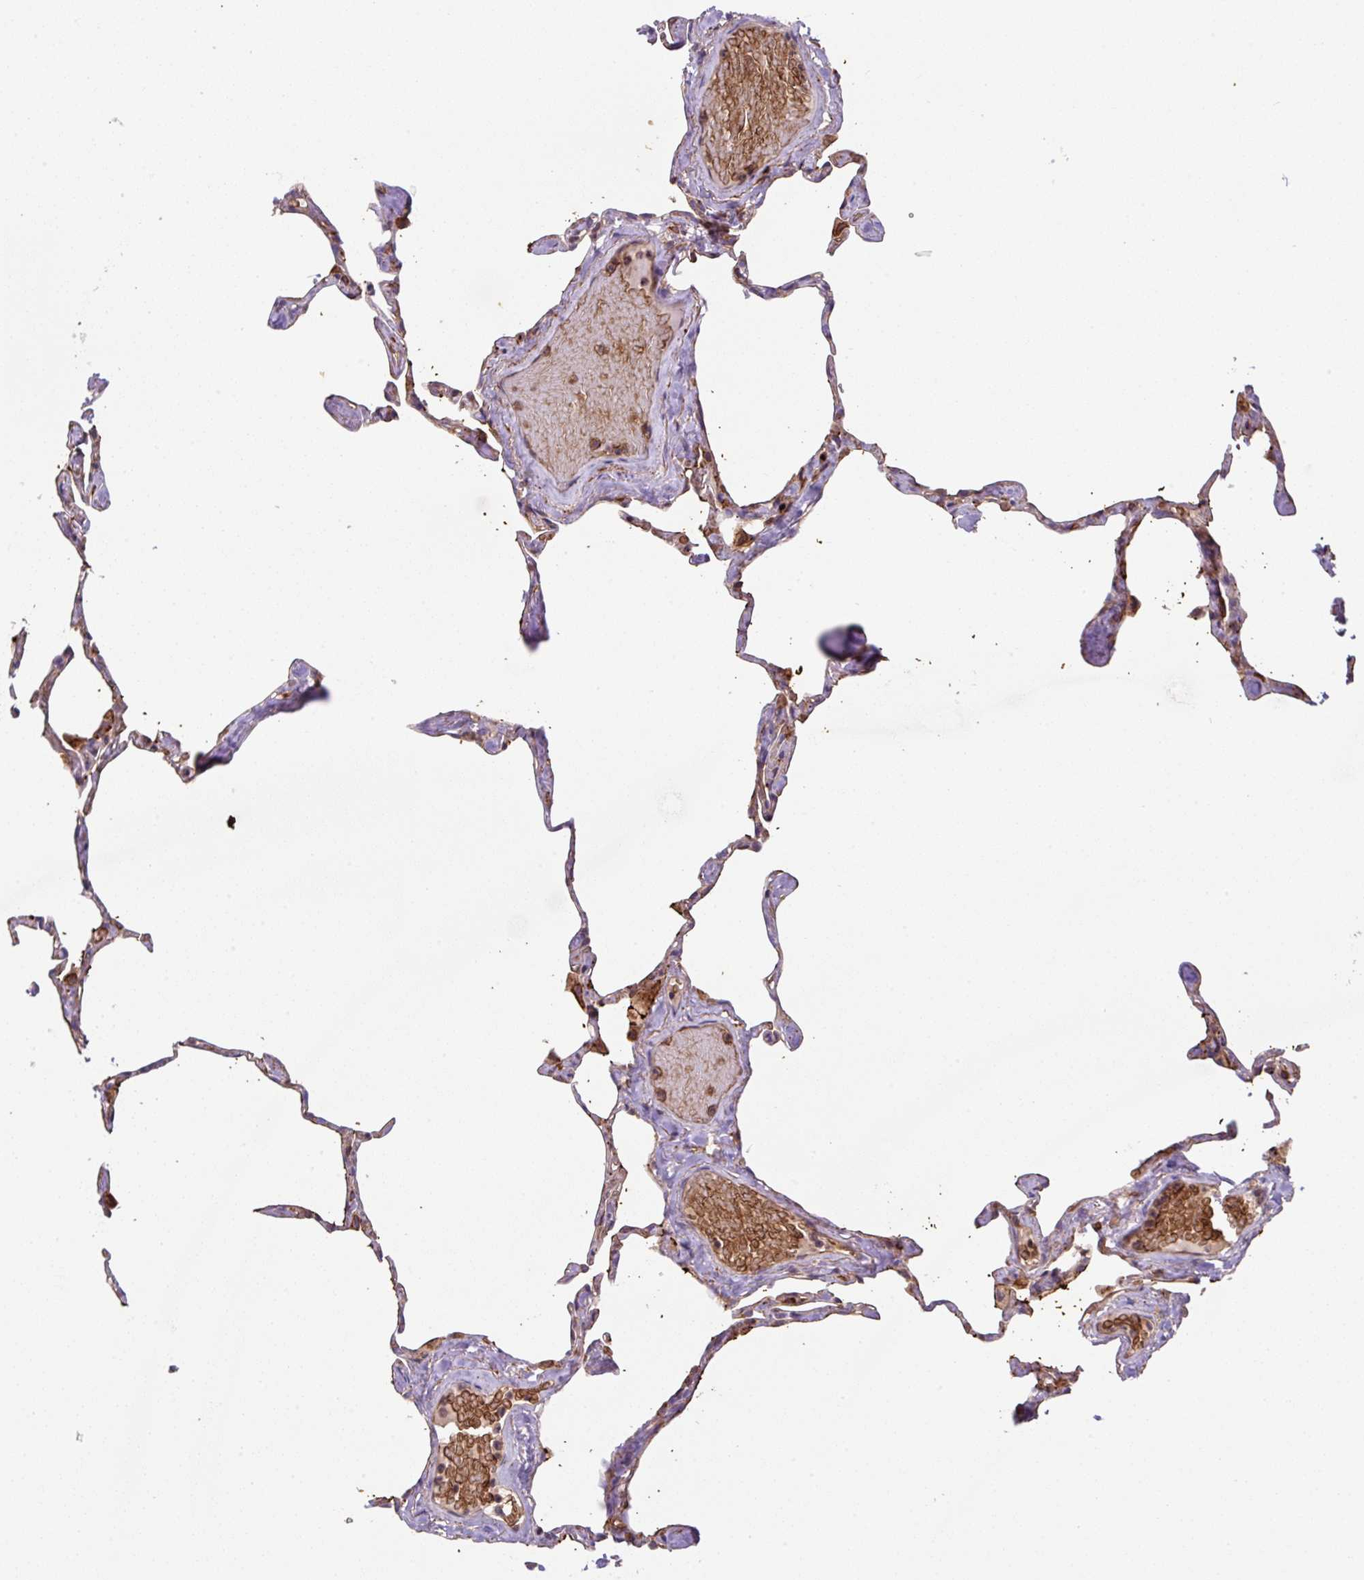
{"staining": {"intensity": "moderate", "quantity": "25%-75%", "location": "cytoplasmic/membranous"}, "tissue": "lung", "cell_type": "Alveolar cells", "image_type": "normal", "snomed": [{"axis": "morphology", "description": "Normal tissue, NOS"}, {"axis": "topography", "description": "Lung"}], "caption": "Immunohistochemistry (IHC) staining of unremarkable lung, which shows medium levels of moderate cytoplasmic/membranous positivity in about 25%-75% of alveolar cells indicating moderate cytoplasmic/membranous protein expression. The staining was performed using DAB (brown) for protein detection and nuclei were counterstained in hematoxylin (blue).", "gene": "APOBEC3D", "patient": {"sex": "male", "age": 65}}